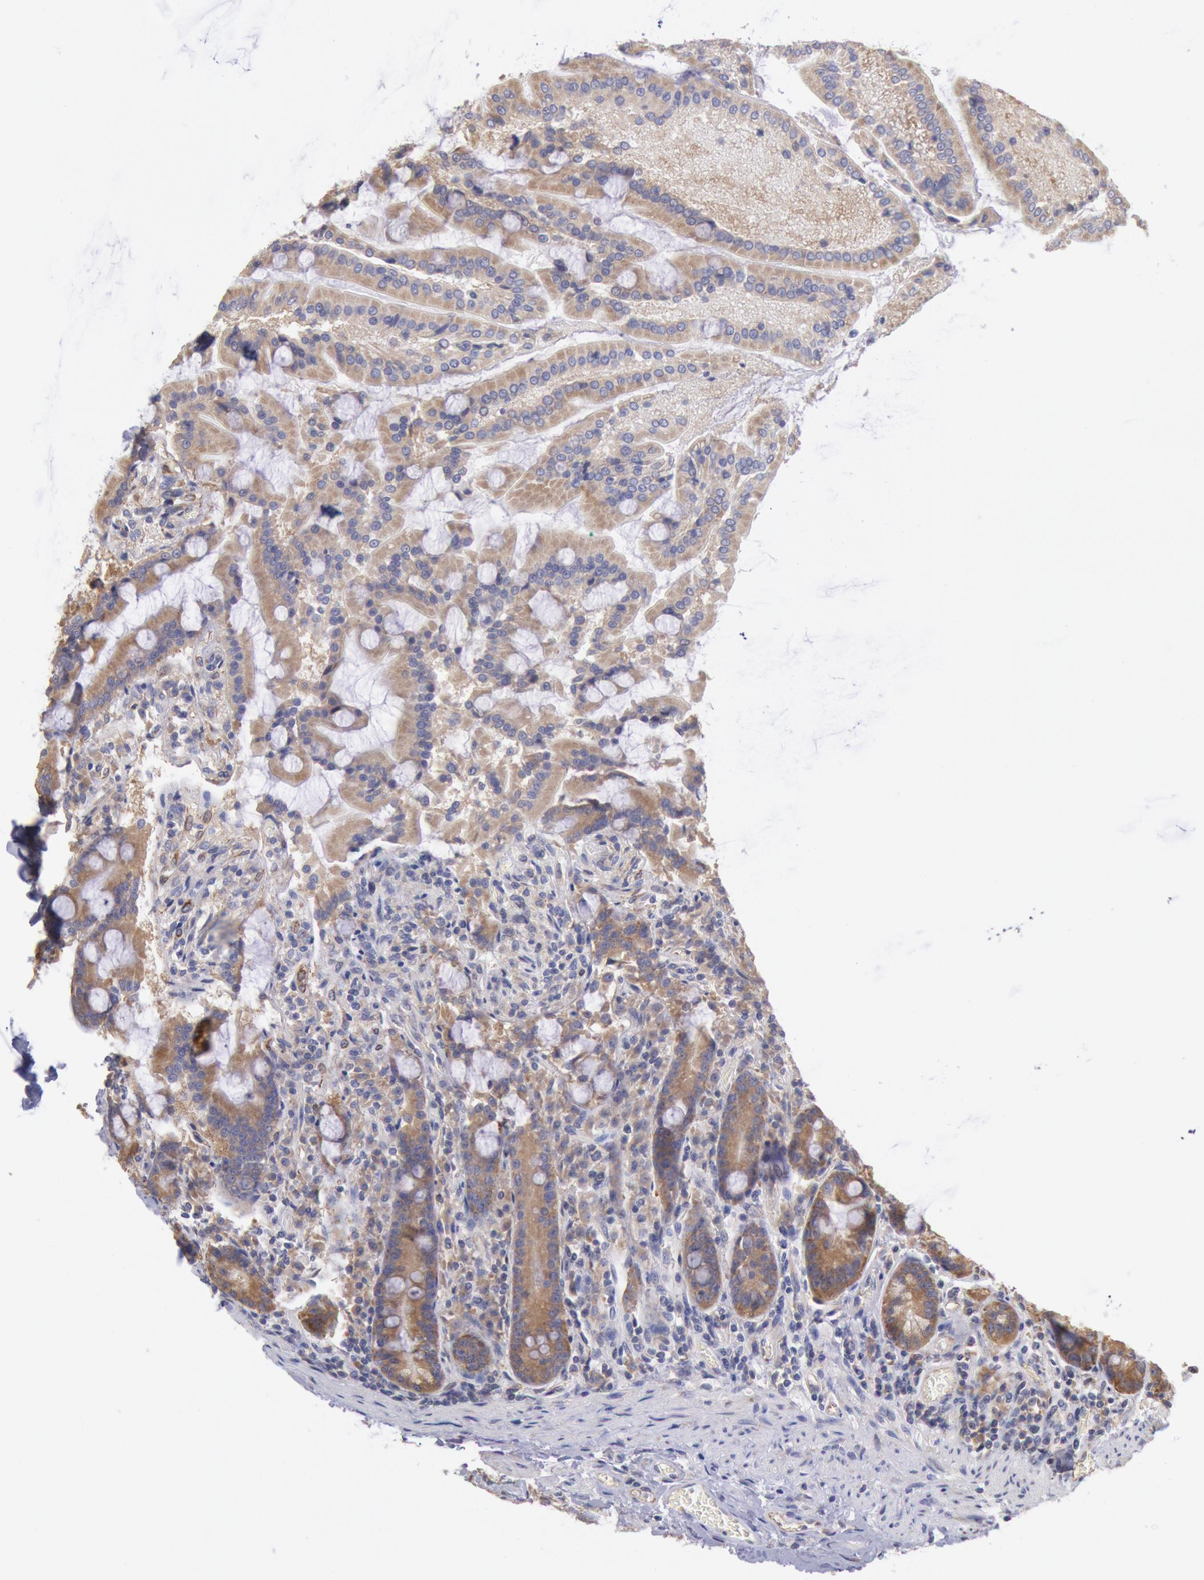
{"staining": {"intensity": "weak", "quantity": ">75%", "location": "cytoplasmic/membranous"}, "tissue": "duodenum", "cell_type": "Glandular cells", "image_type": "normal", "snomed": [{"axis": "morphology", "description": "Normal tissue, NOS"}, {"axis": "topography", "description": "Duodenum"}], "caption": "This micrograph demonstrates immunohistochemistry staining of unremarkable human duodenum, with low weak cytoplasmic/membranous expression in approximately >75% of glandular cells.", "gene": "DRG1", "patient": {"sex": "female", "age": 64}}